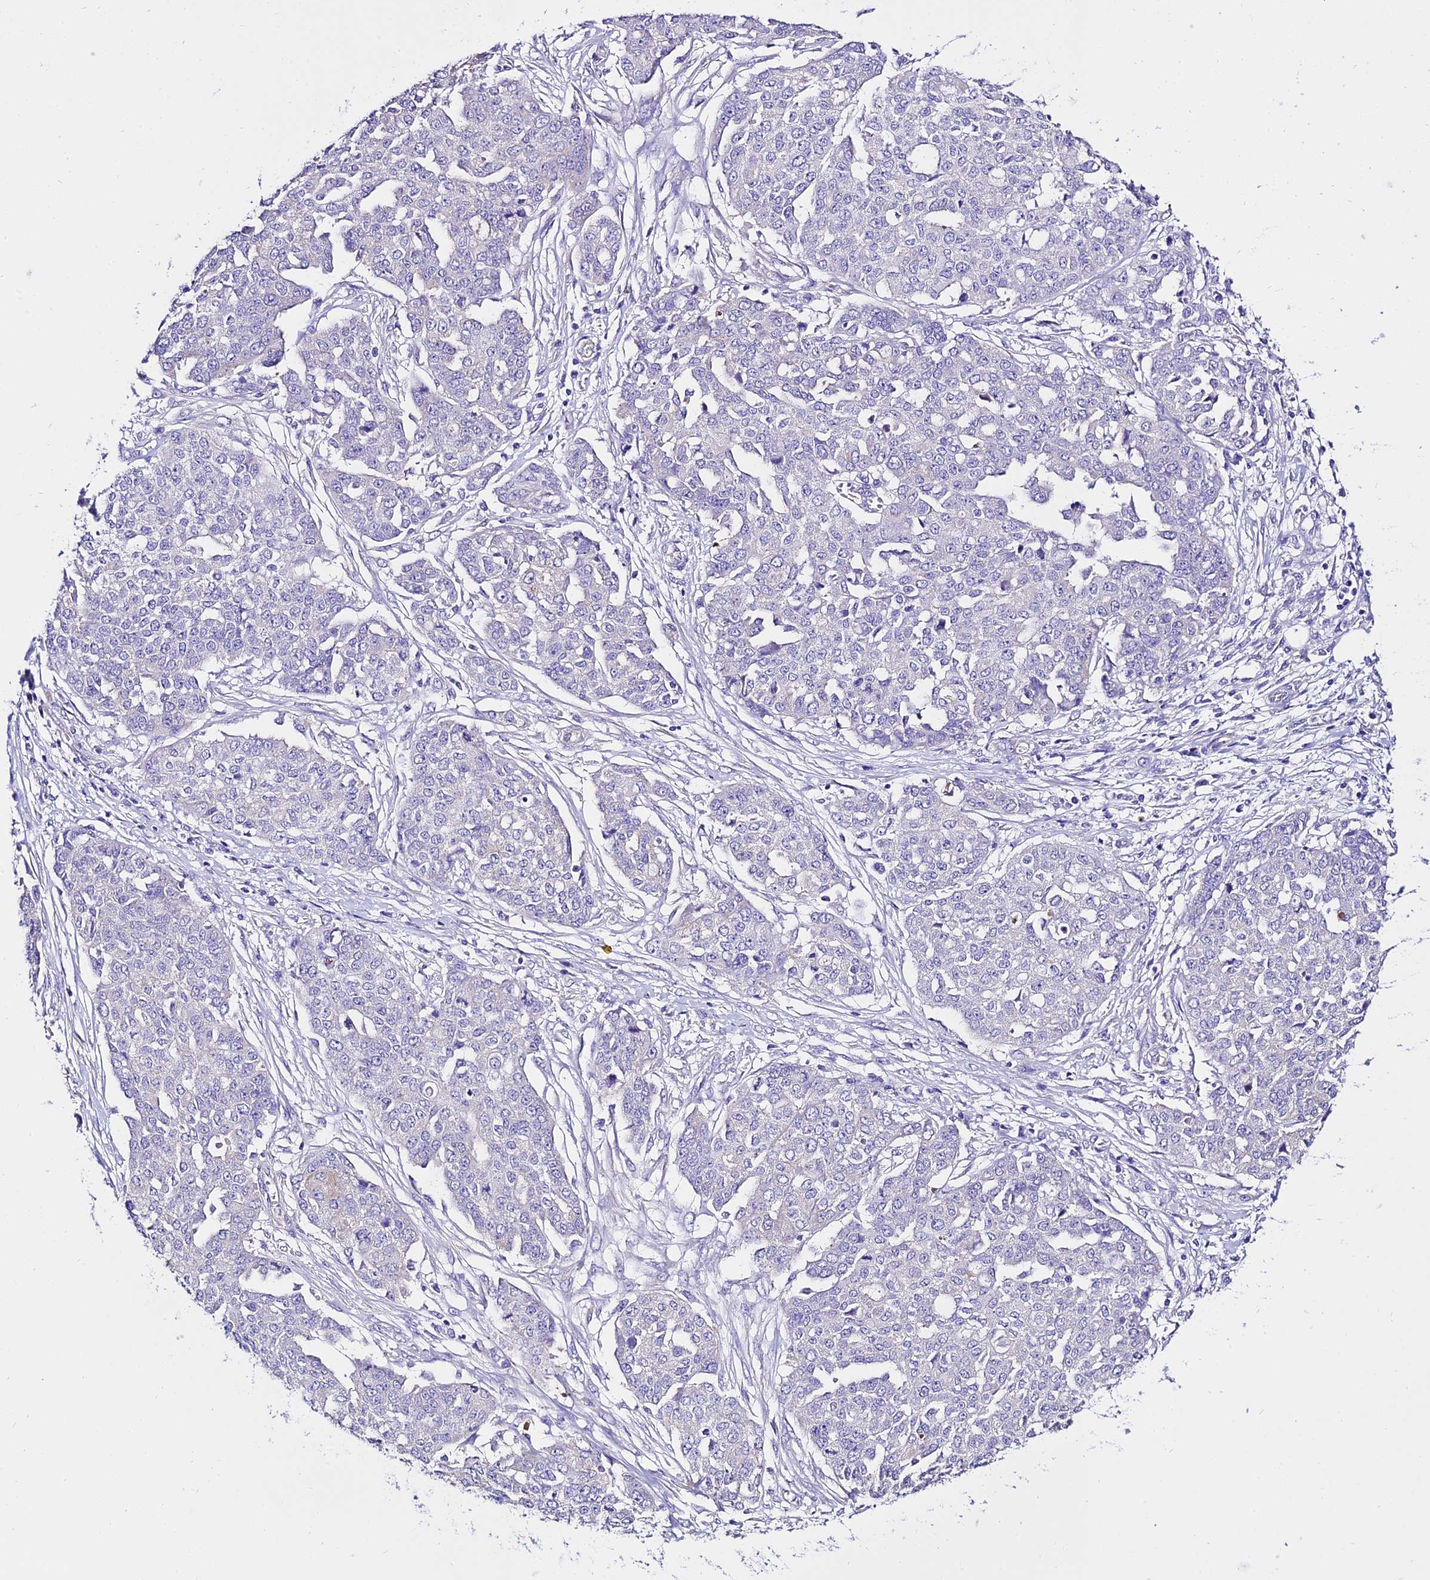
{"staining": {"intensity": "negative", "quantity": "none", "location": "none"}, "tissue": "ovarian cancer", "cell_type": "Tumor cells", "image_type": "cancer", "snomed": [{"axis": "morphology", "description": "Cystadenocarcinoma, serous, NOS"}, {"axis": "topography", "description": "Soft tissue"}, {"axis": "topography", "description": "Ovary"}], "caption": "Tumor cells are negative for brown protein staining in ovarian cancer (serous cystadenocarcinoma).", "gene": "TUBA3D", "patient": {"sex": "female", "age": 57}}